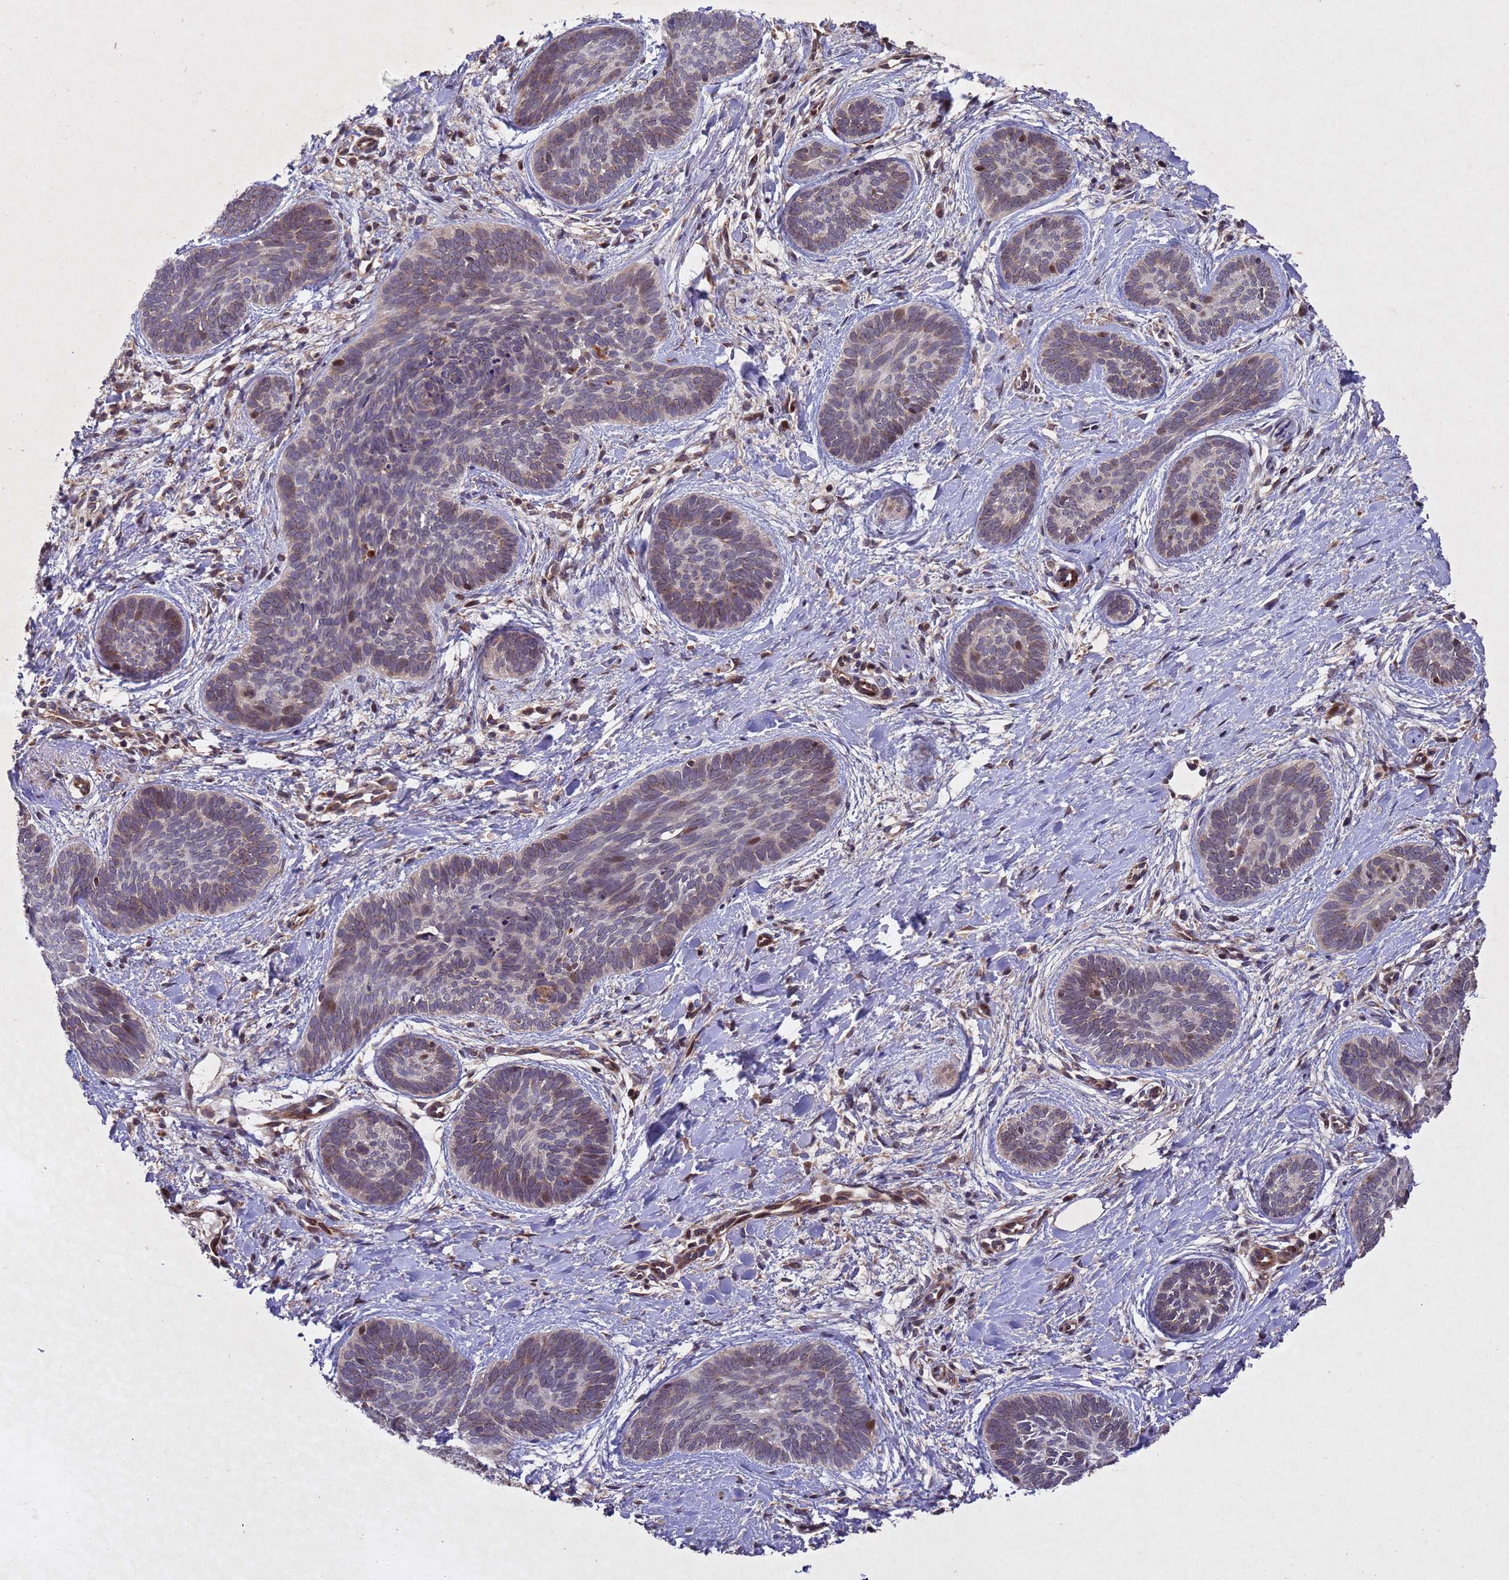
{"staining": {"intensity": "moderate", "quantity": "<25%", "location": "nuclear"}, "tissue": "skin cancer", "cell_type": "Tumor cells", "image_type": "cancer", "snomed": [{"axis": "morphology", "description": "Basal cell carcinoma"}, {"axis": "topography", "description": "Skin"}], "caption": "IHC of skin cancer (basal cell carcinoma) displays low levels of moderate nuclear staining in approximately <25% of tumor cells.", "gene": "TBK1", "patient": {"sex": "female", "age": 81}}